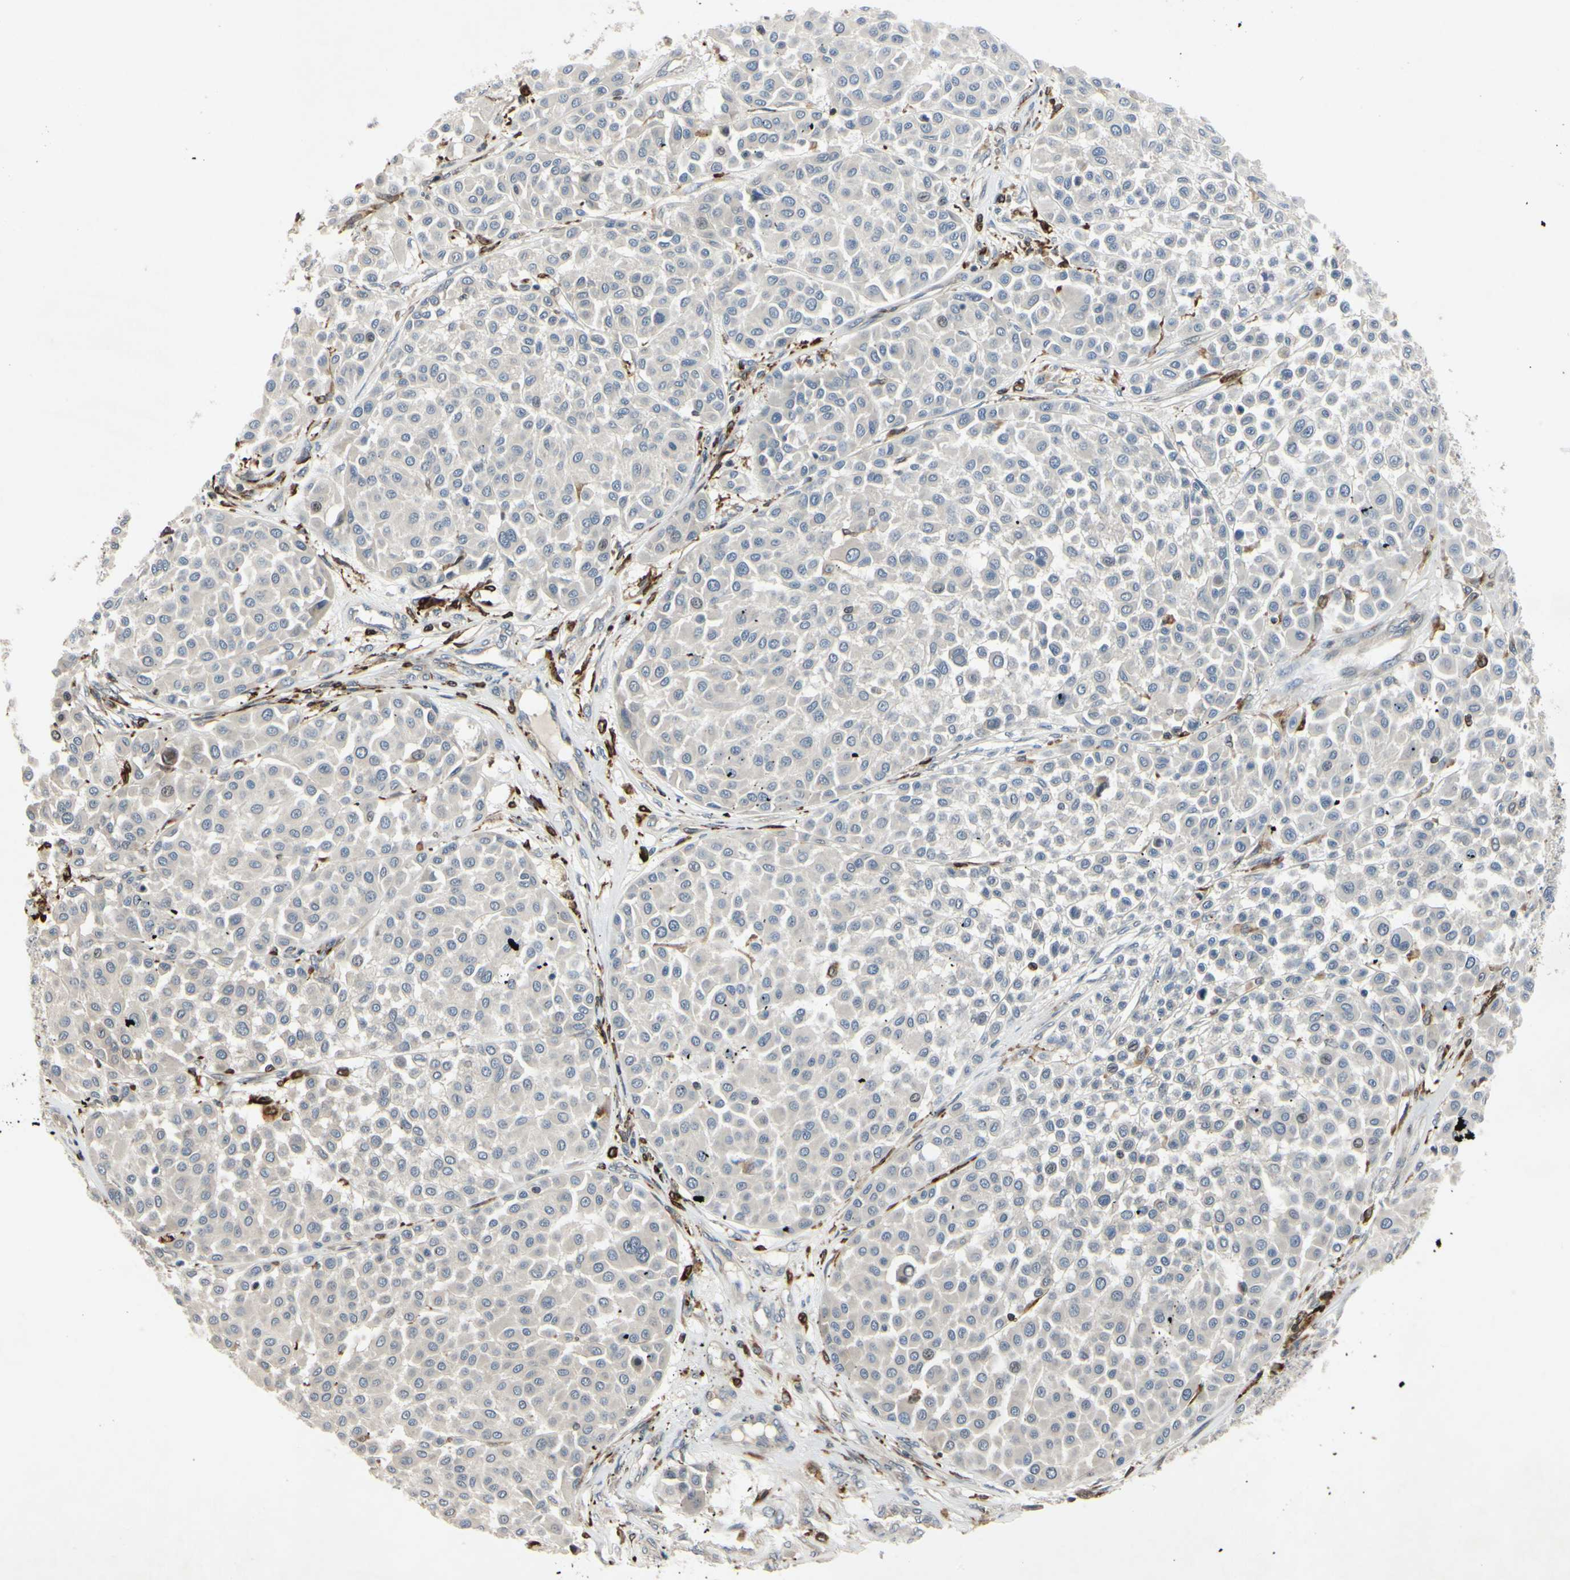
{"staining": {"intensity": "negative", "quantity": "none", "location": "none"}, "tissue": "melanoma", "cell_type": "Tumor cells", "image_type": "cancer", "snomed": [{"axis": "morphology", "description": "Malignant melanoma, Metastatic site"}, {"axis": "topography", "description": "Soft tissue"}], "caption": "This is a micrograph of immunohistochemistry (IHC) staining of melanoma, which shows no staining in tumor cells.", "gene": "PLXNA2", "patient": {"sex": "male", "age": 41}}